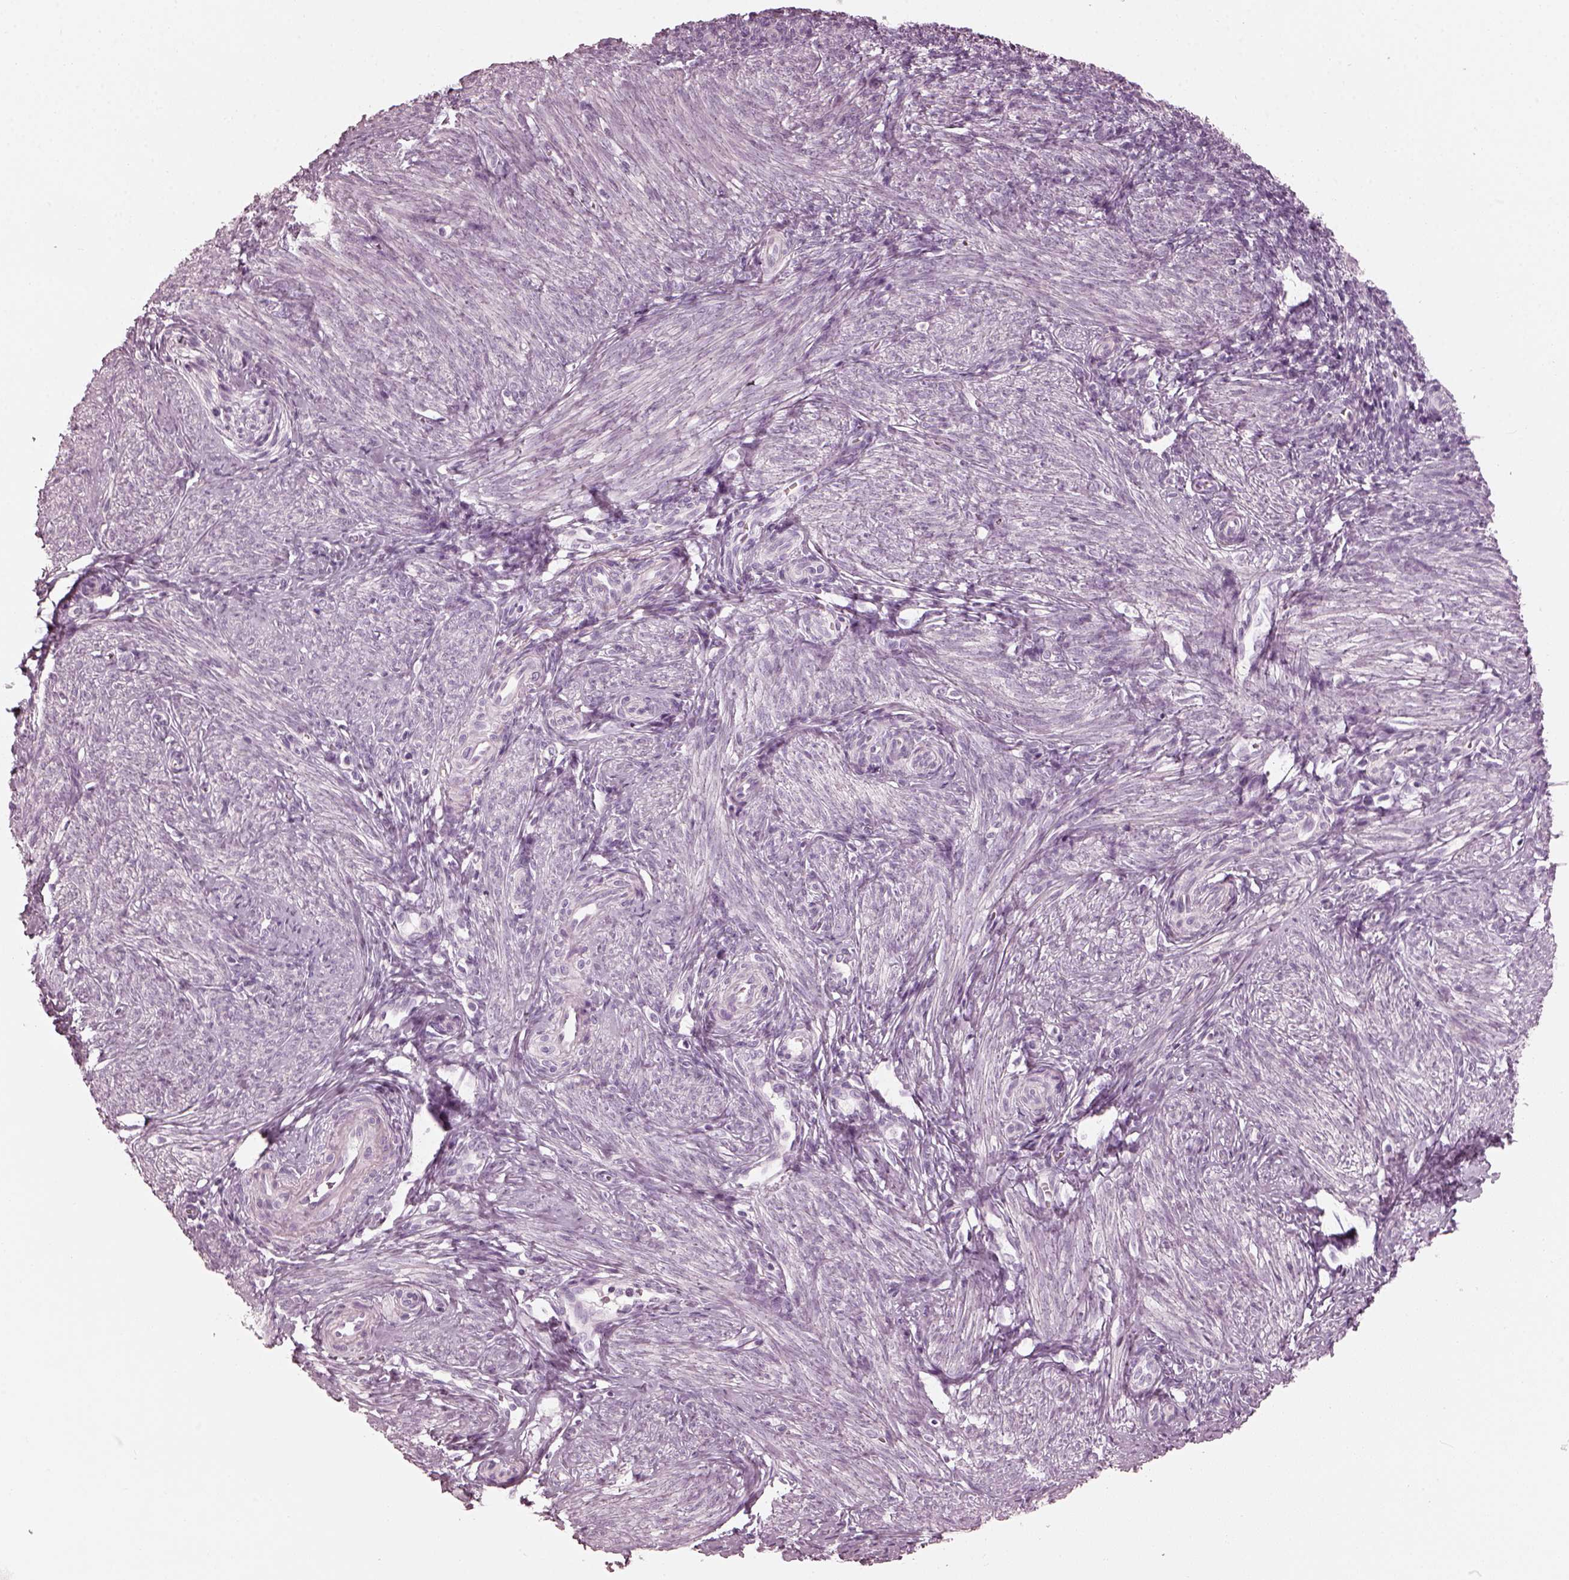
{"staining": {"intensity": "negative", "quantity": "none", "location": "none"}, "tissue": "endometrium", "cell_type": "Cells in endometrial stroma", "image_type": "normal", "snomed": [{"axis": "morphology", "description": "Normal tissue, NOS"}, {"axis": "topography", "description": "Endometrium"}], "caption": "High power microscopy image of an IHC histopathology image of unremarkable endometrium, revealing no significant expression in cells in endometrial stroma.", "gene": "SAXO2", "patient": {"sex": "female", "age": 40}}